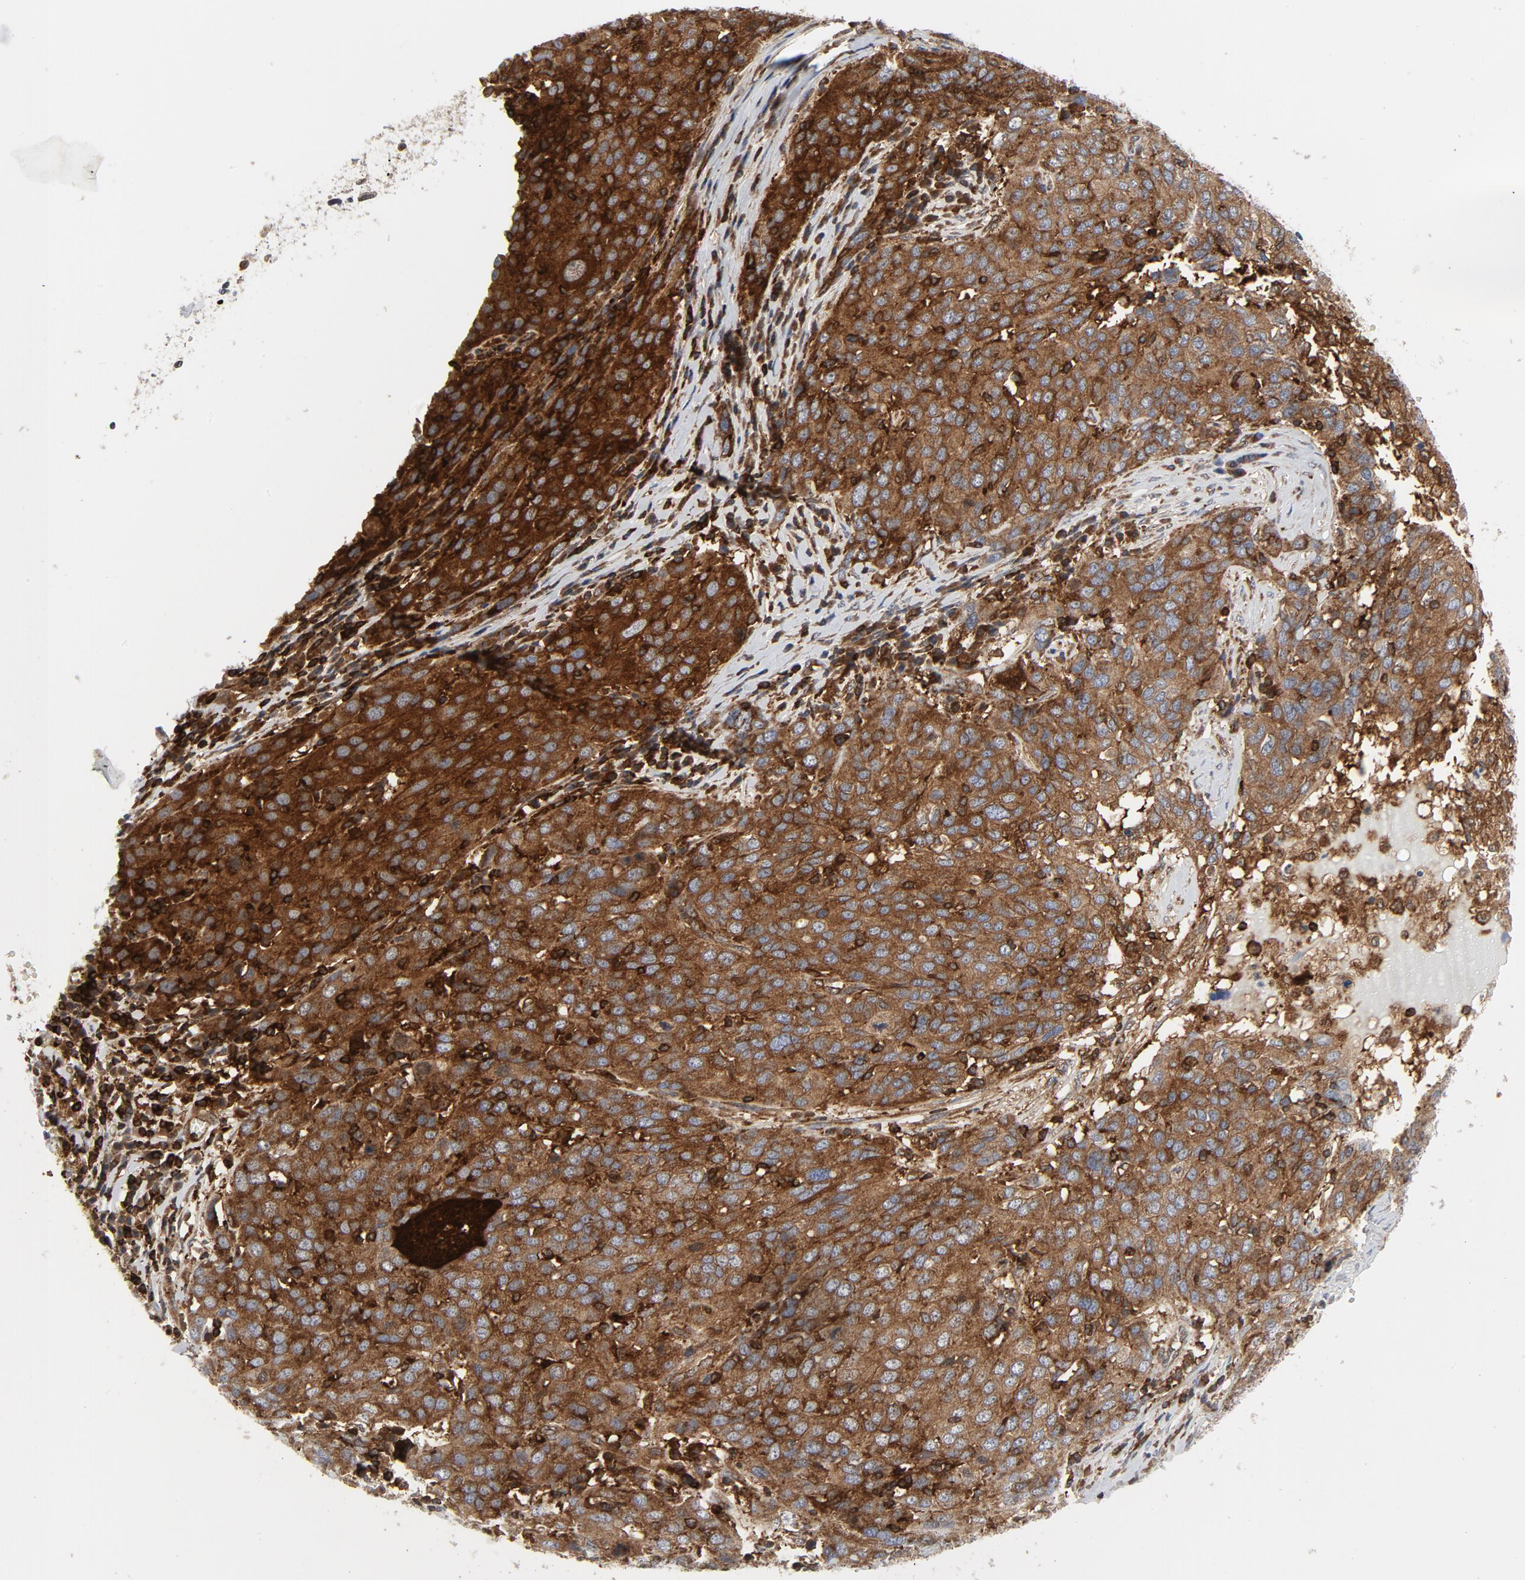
{"staining": {"intensity": "strong", "quantity": ">75%", "location": "cytoplasmic/membranous"}, "tissue": "ovarian cancer", "cell_type": "Tumor cells", "image_type": "cancer", "snomed": [{"axis": "morphology", "description": "Carcinoma, endometroid"}, {"axis": "topography", "description": "Ovary"}], "caption": "Human ovarian cancer (endometroid carcinoma) stained with a brown dye demonstrates strong cytoplasmic/membranous positive staining in about >75% of tumor cells.", "gene": "YES1", "patient": {"sex": "female", "age": 50}}